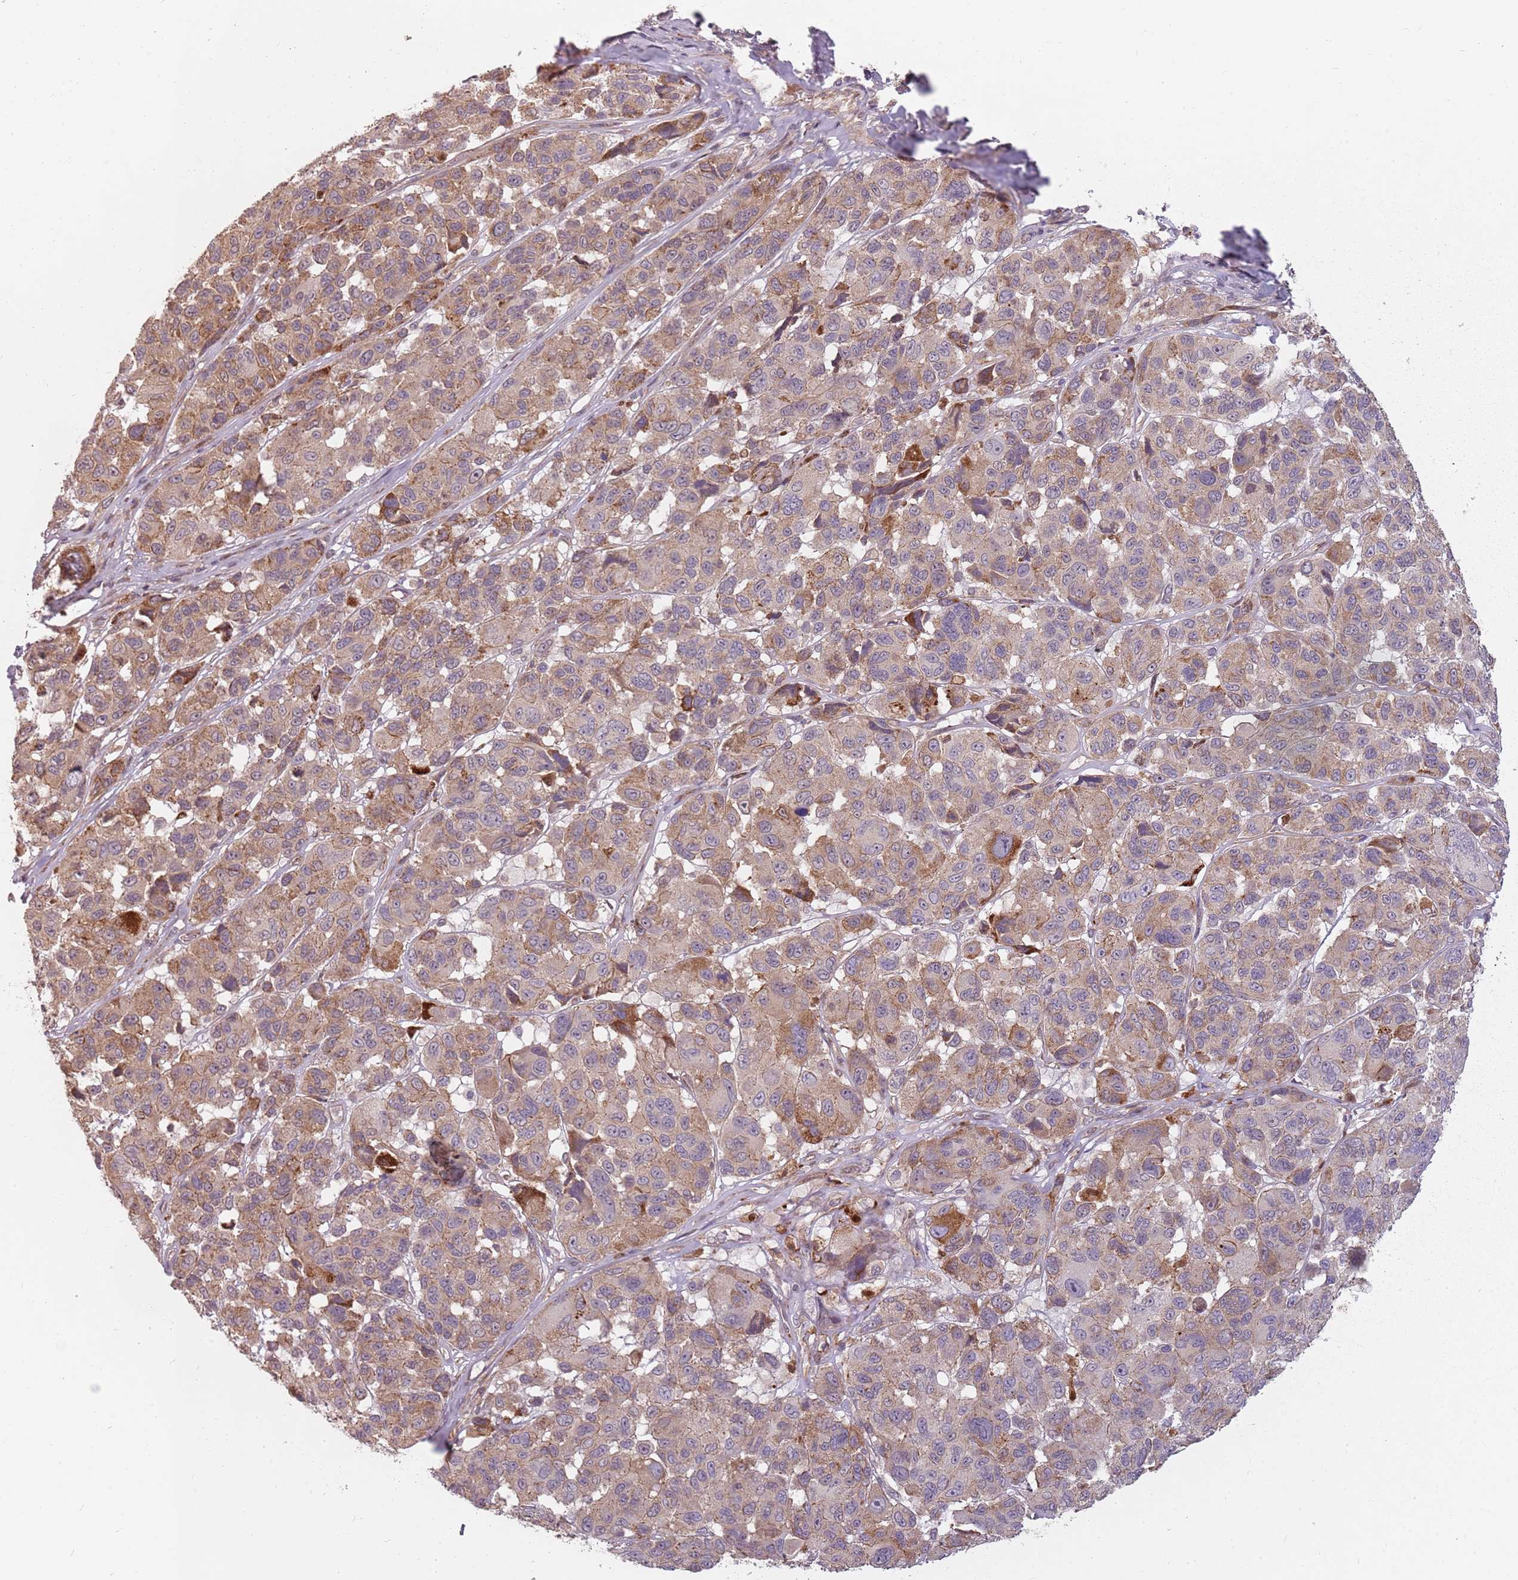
{"staining": {"intensity": "moderate", "quantity": ">75%", "location": "cytoplasmic/membranous"}, "tissue": "melanoma", "cell_type": "Tumor cells", "image_type": "cancer", "snomed": [{"axis": "morphology", "description": "Malignant melanoma, NOS"}, {"axis": "topography", "description": "Skin"}], "caption": "Immunohistochemistry staining of melanoma, which demonstrates medium levels of moderate cytoplasmic/membranous expression in about >75% of tumor cells indicating moderate cytoplasmic/membranous protein expression. The staining was performed using DAB (brown) for protein detection and nuclei were counterstained in hematoxylin (blue).", "gene": "PPP1R14C", "patient": {"sex": "female", "age": 66}}